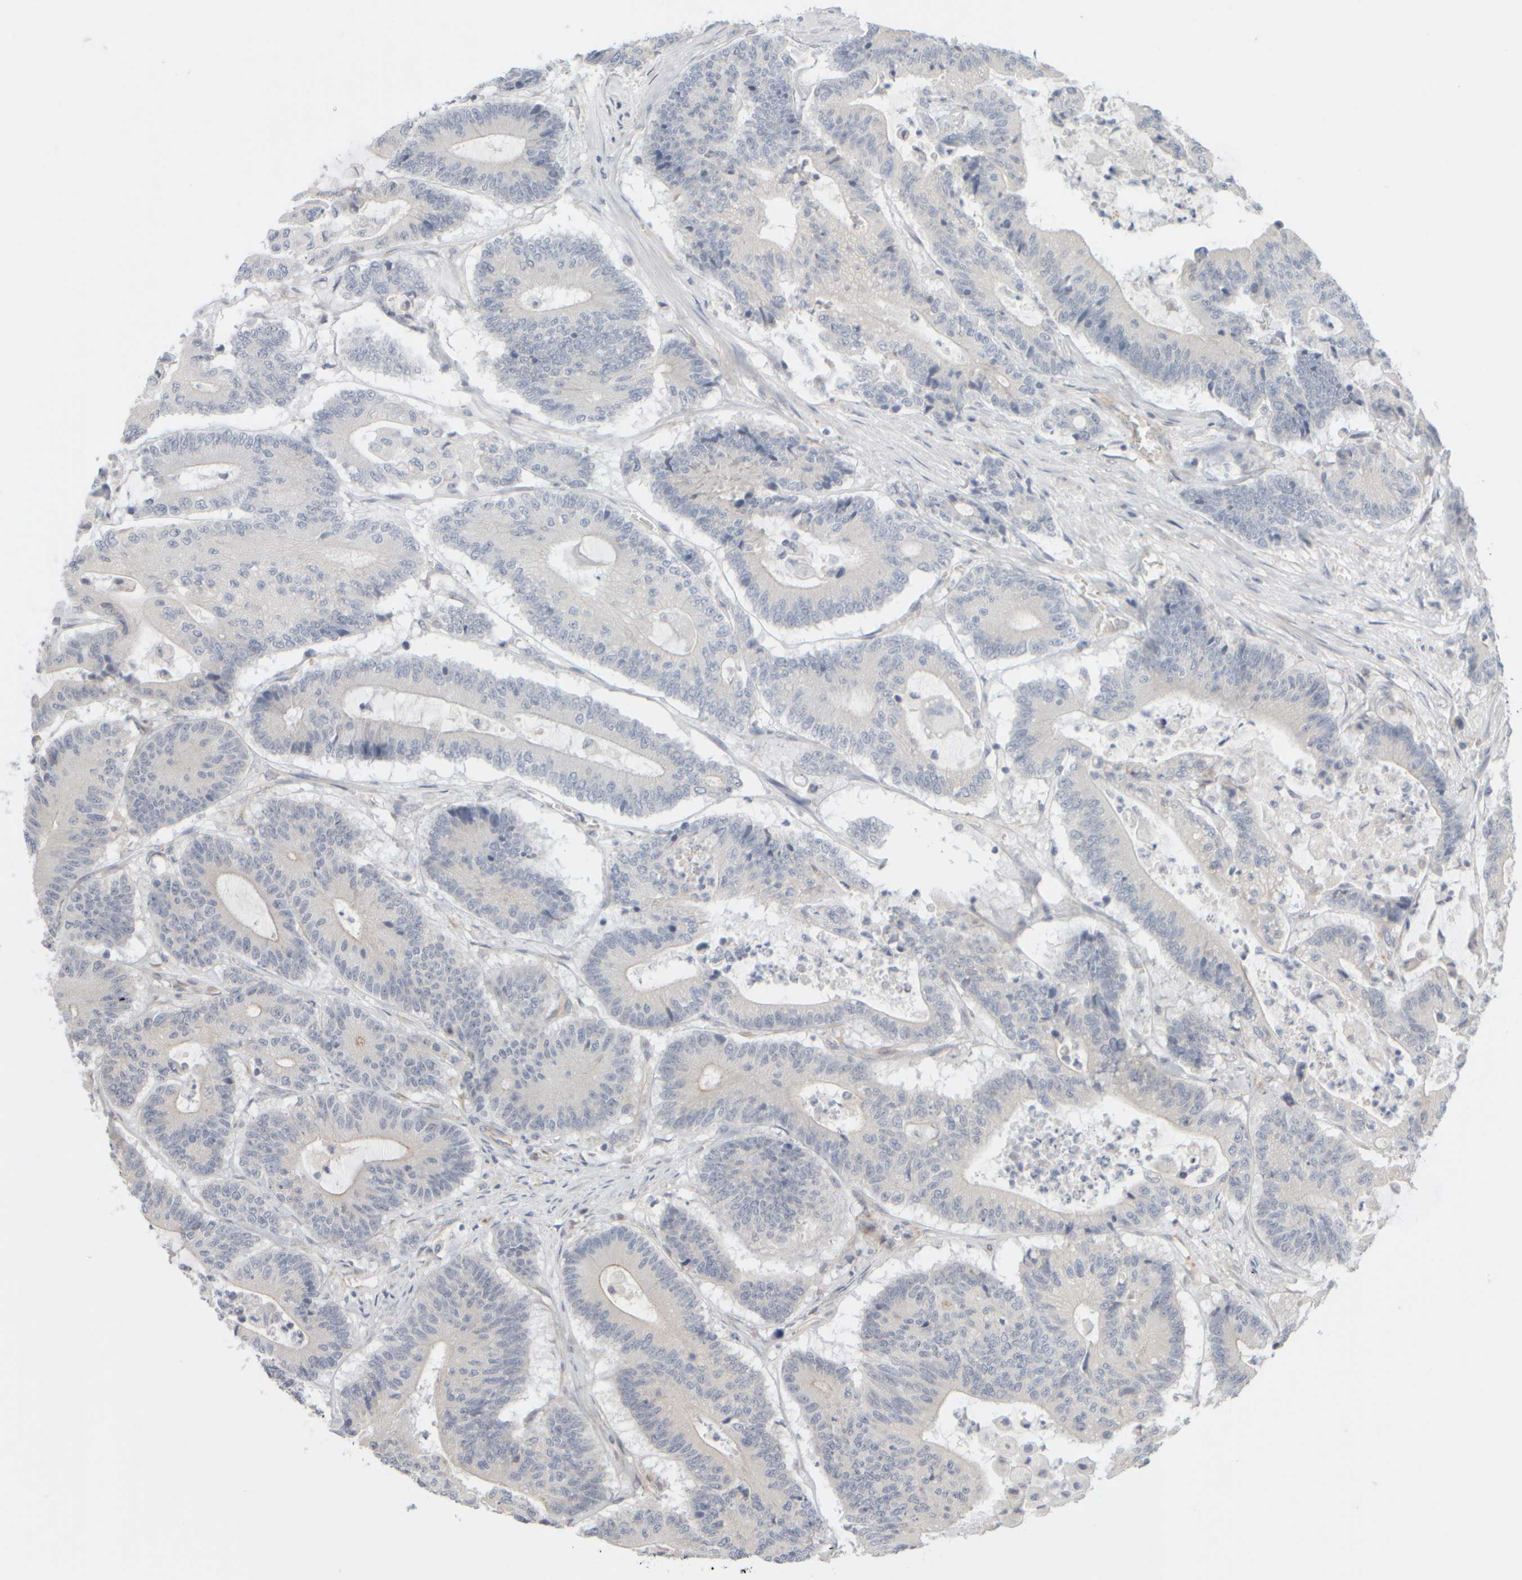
{"staining": {"intensity": "negative", "quantity": "none", "location": "none"}, "tissue": "colorectal cancer", "cell_type": "Tumor cells", "image_type": "cancer", "snomed": [{"axis": "morphology", "description": "Adenocarcinoma, NOS"}, {"axis": "topography", "description": "Colon"}], "caption": "Colorectal cancer (adenocarcinoma) was stained to show a protein in brown. There is no significant staining in tumor cells.", "gene": "GOPC", "patient": {"sex": "female", "age": 84}}